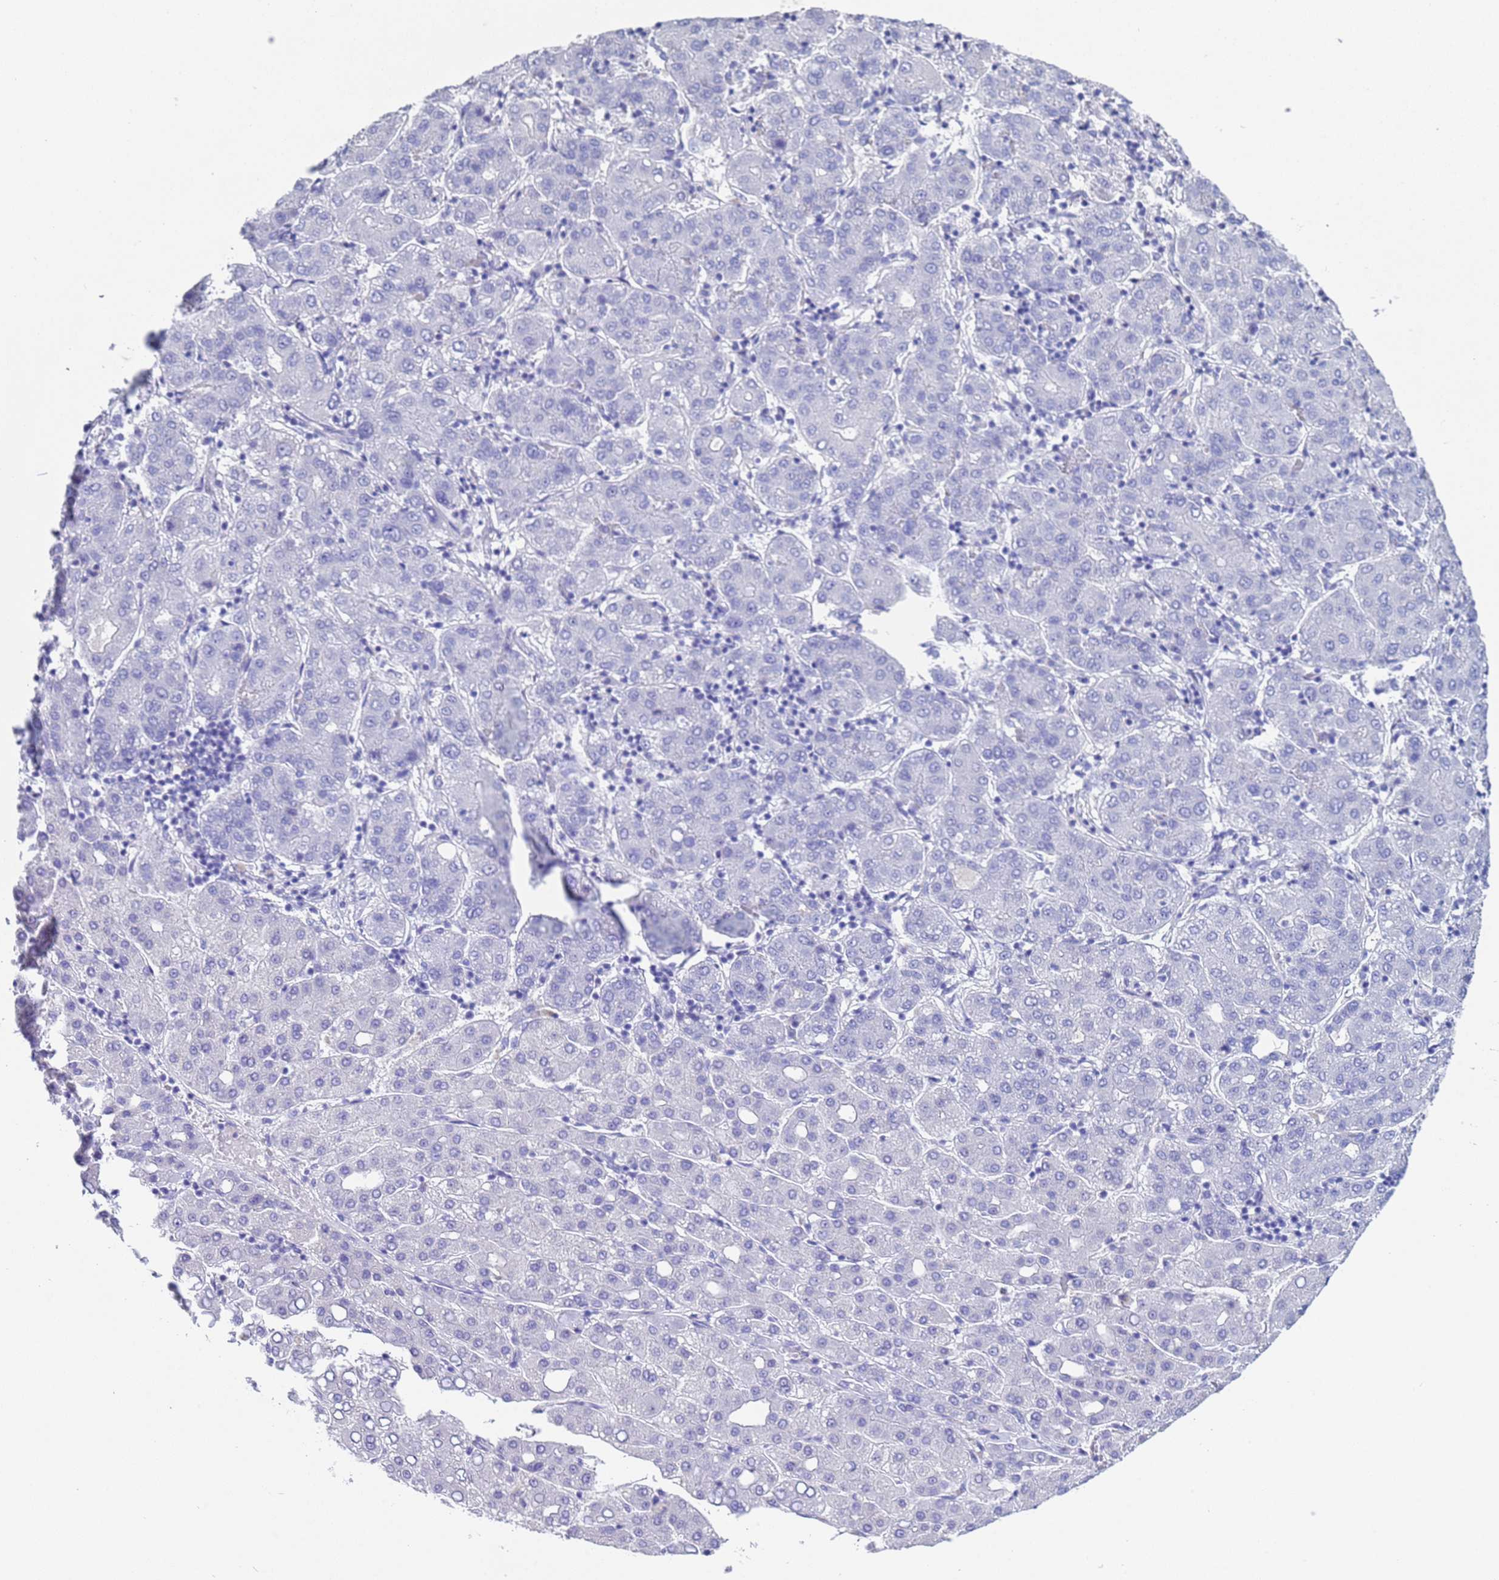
{"staining": {"intensity": "negative", "quantity": "none", "location": "none"}, "tissue": "liver cancer", "cell_type": "Tumor cells", "image_type": "cancer", "snomed": [{"axis": "morphology", "description": "Carcinoma, Hepatocellular, NOS"}, {"axis": "topography", "description": "Liver"}], "caption": "Immunohistochemical staining of liver cancer (hepatocellular carcinoma) exhibits no significant expression in tumor cells. (DAB IHC, high magnification).", "gene": "CKM", "patient": {"sex": "male", "age": 65}}